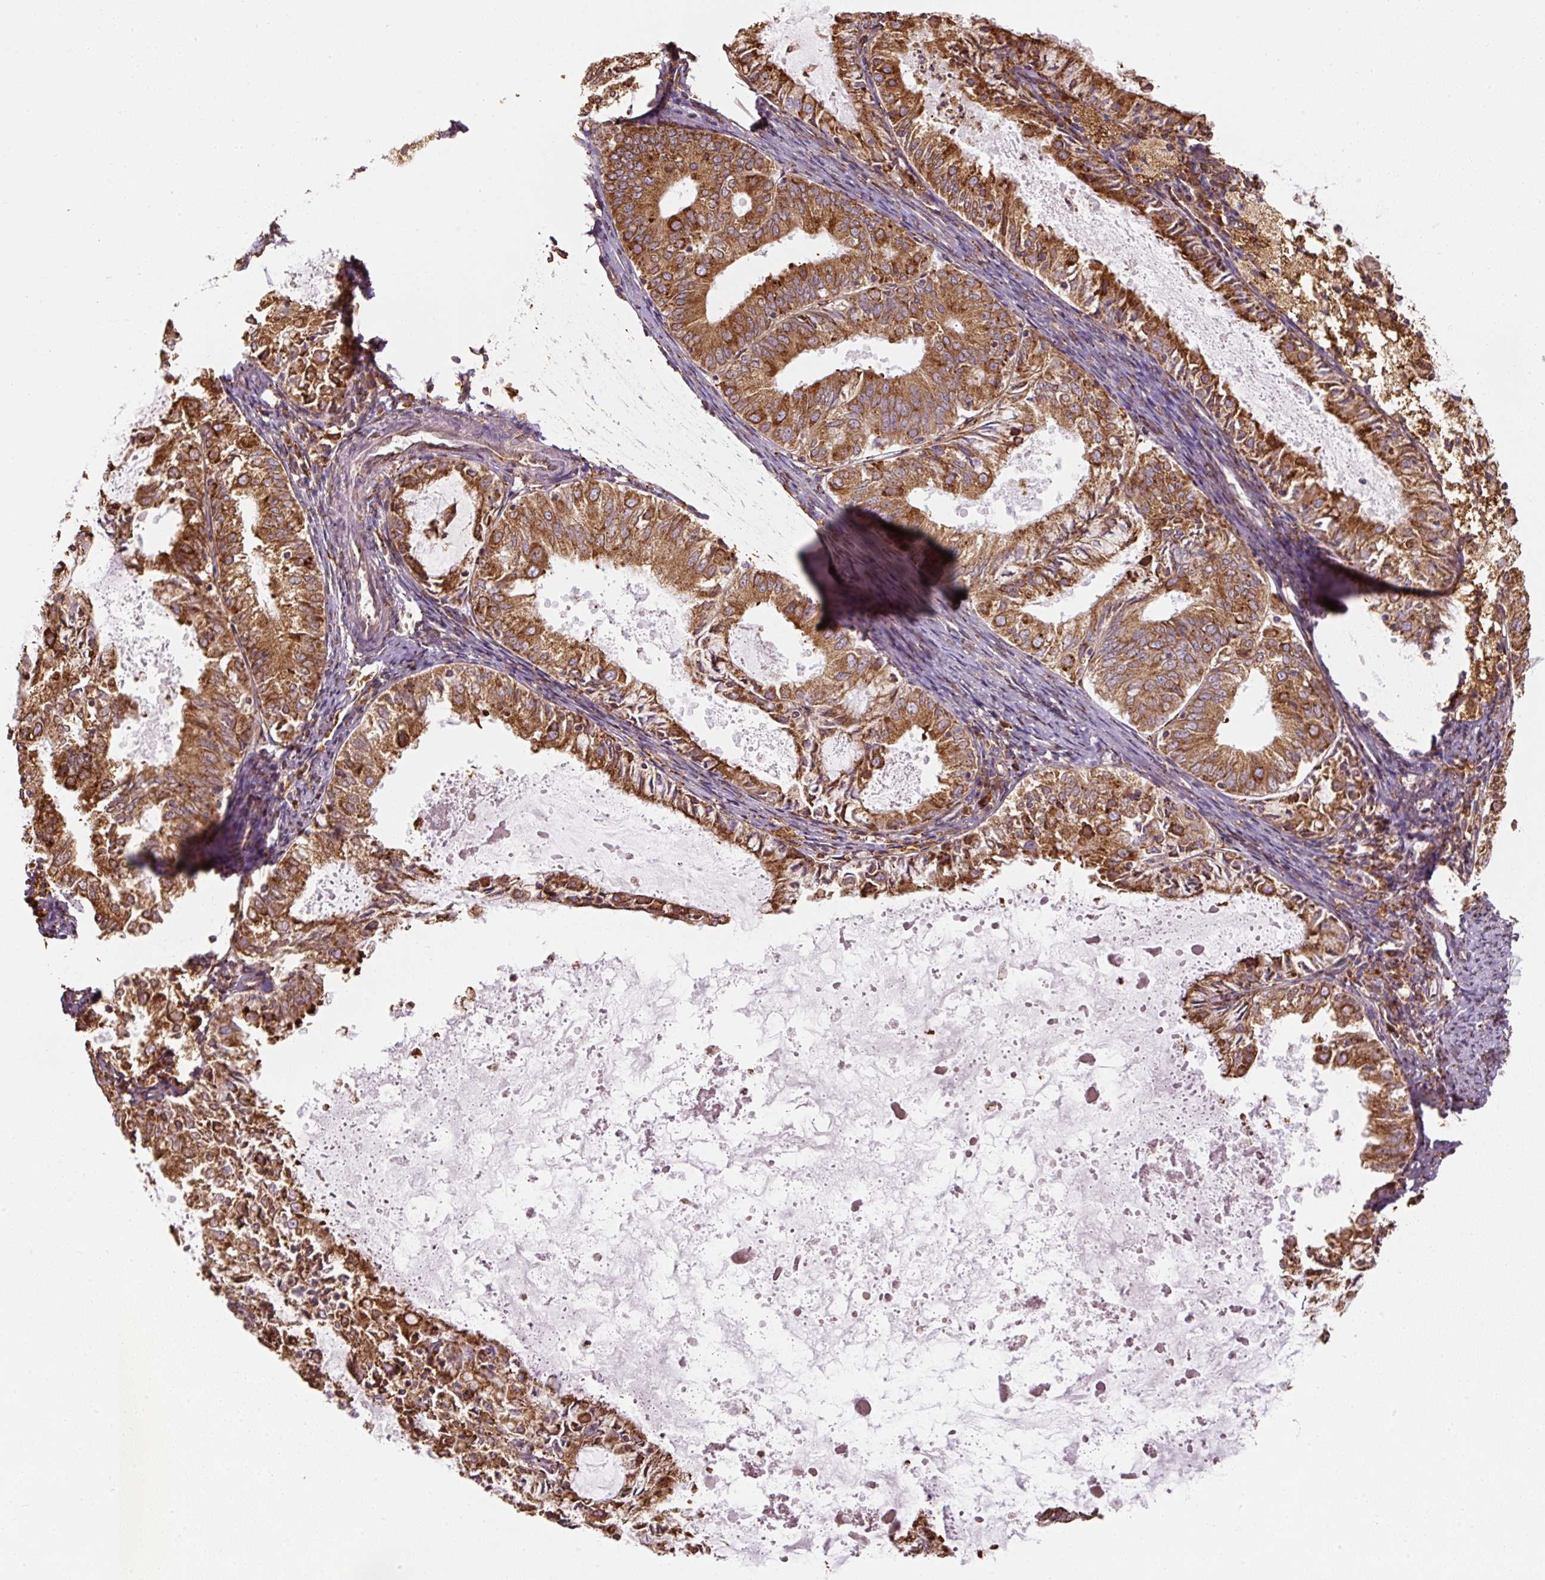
{"staining": {"intensity": "strong", "quantity": ">75%", "location": "cytoplasmic/membranous"}, "tissue": "endometrial cancer", "cell_type": "Tumor cells", "image_type": "cancer", "snomed": [{"axis": "morphology", "description": "Adenocarcinoma, NOS"}, {"axis": "topography", "description": "Endometrium"}], "caption": "Strong cytoplasmic/membranous protein expression is present in about >75% of tumor cells in endometrial adenocarcinoma. (Brightfield microscopy of DAB IHC at high magnification).", "gene": "PRKCSH", "patient": {"sex": "female", "age": 57}}